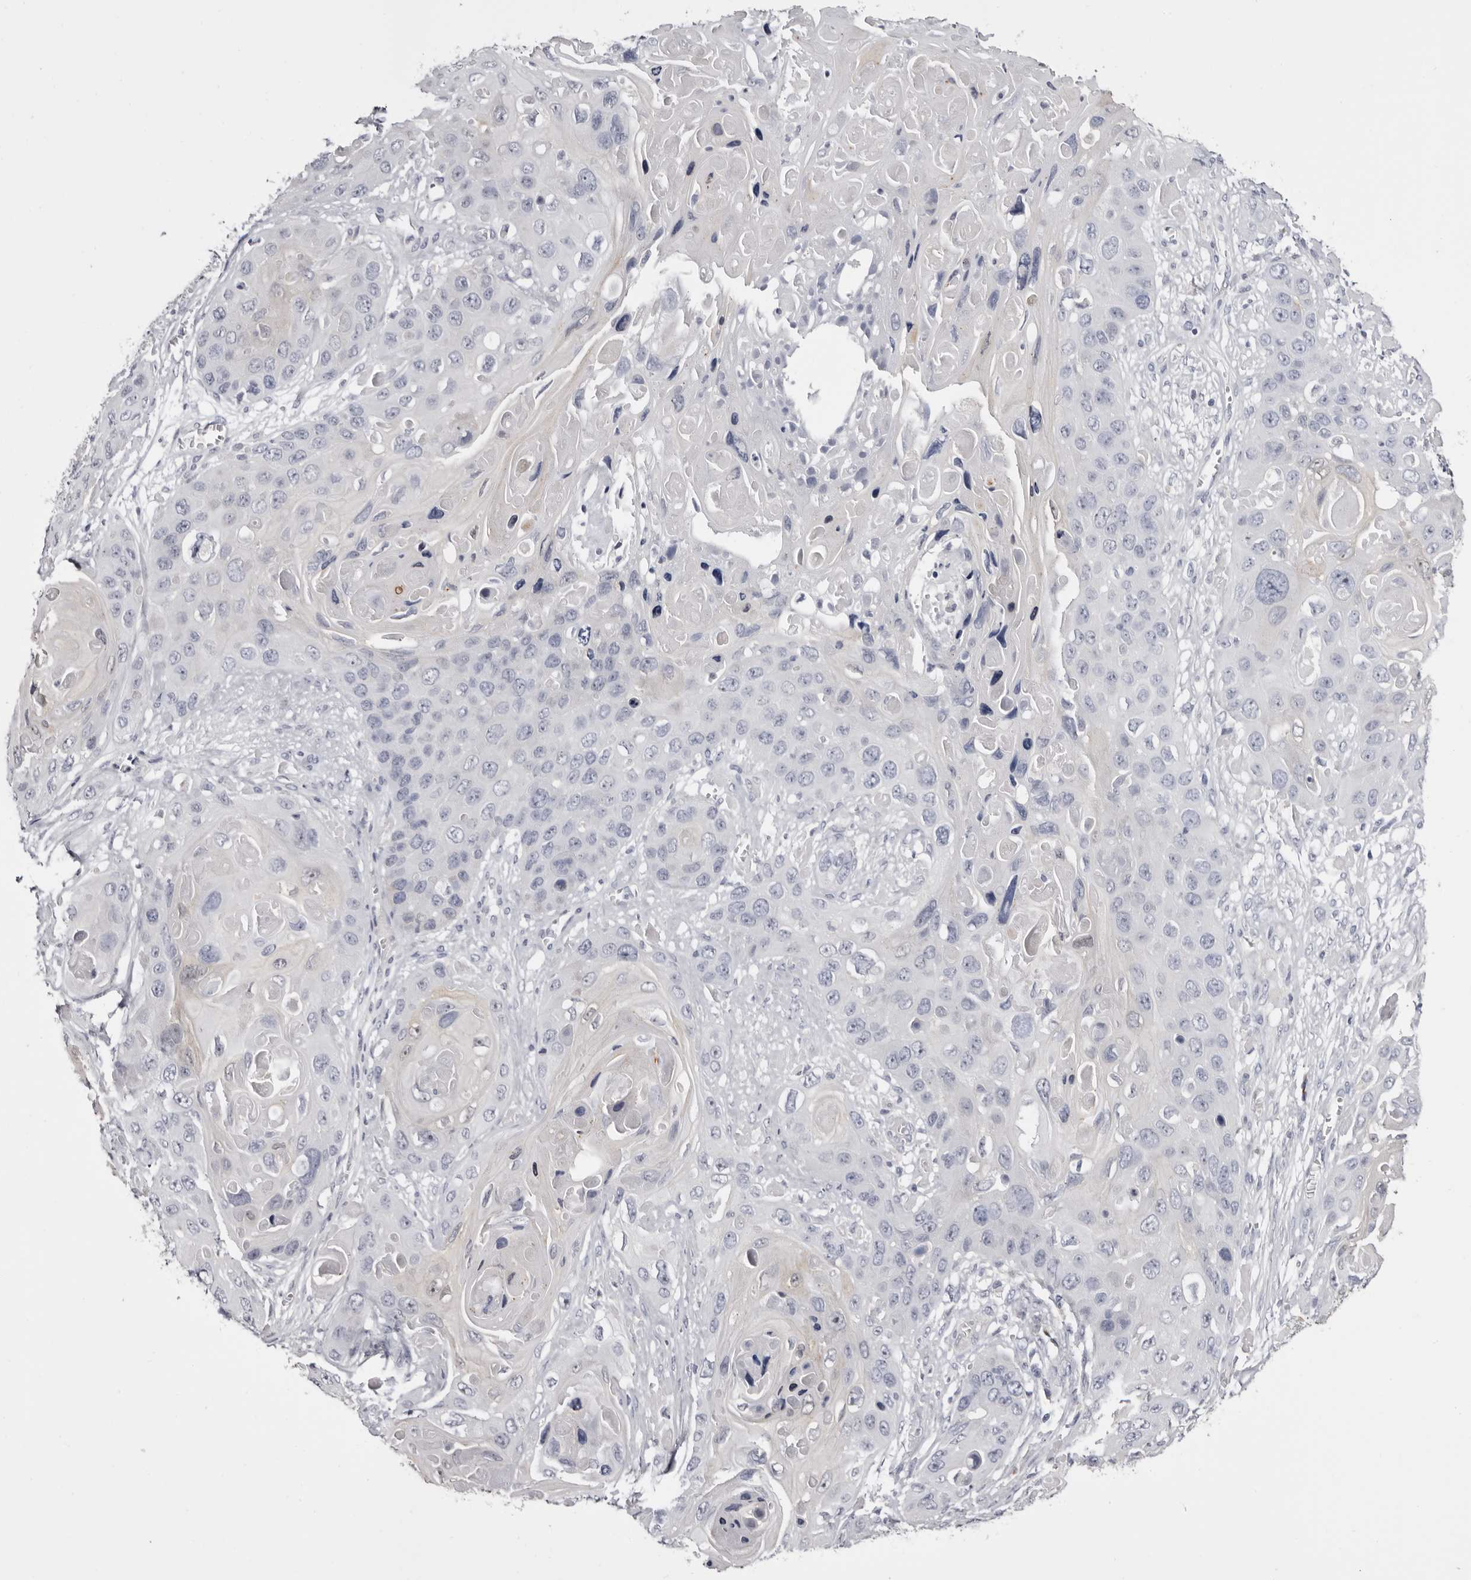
{"staining": {"intensity": "negative", "quantity": "none", "location": "none"}, "tissue": "skin cancer", "cell_type": "Tumor cells", "image_type": "cancer", "snomed": [{"axis": "morphology", "description": "Squamous cell carcinoma, NOS"}, {"axis": "topography", "description": "Skin"}], "caption": "High power microscopy image of an immunohistochemistry (IHC) photomicrograph of squamous cell carcinoma (skin), revealing no significant staining in tumor cells. (Stains: DAB immunohistochemistry (IHC) with hematoxylin counter stain, Microscopy: brightfield microscopy at high magnification).", "gene": "CASQ1", "patient": {"sex": "male", "age": 55}}